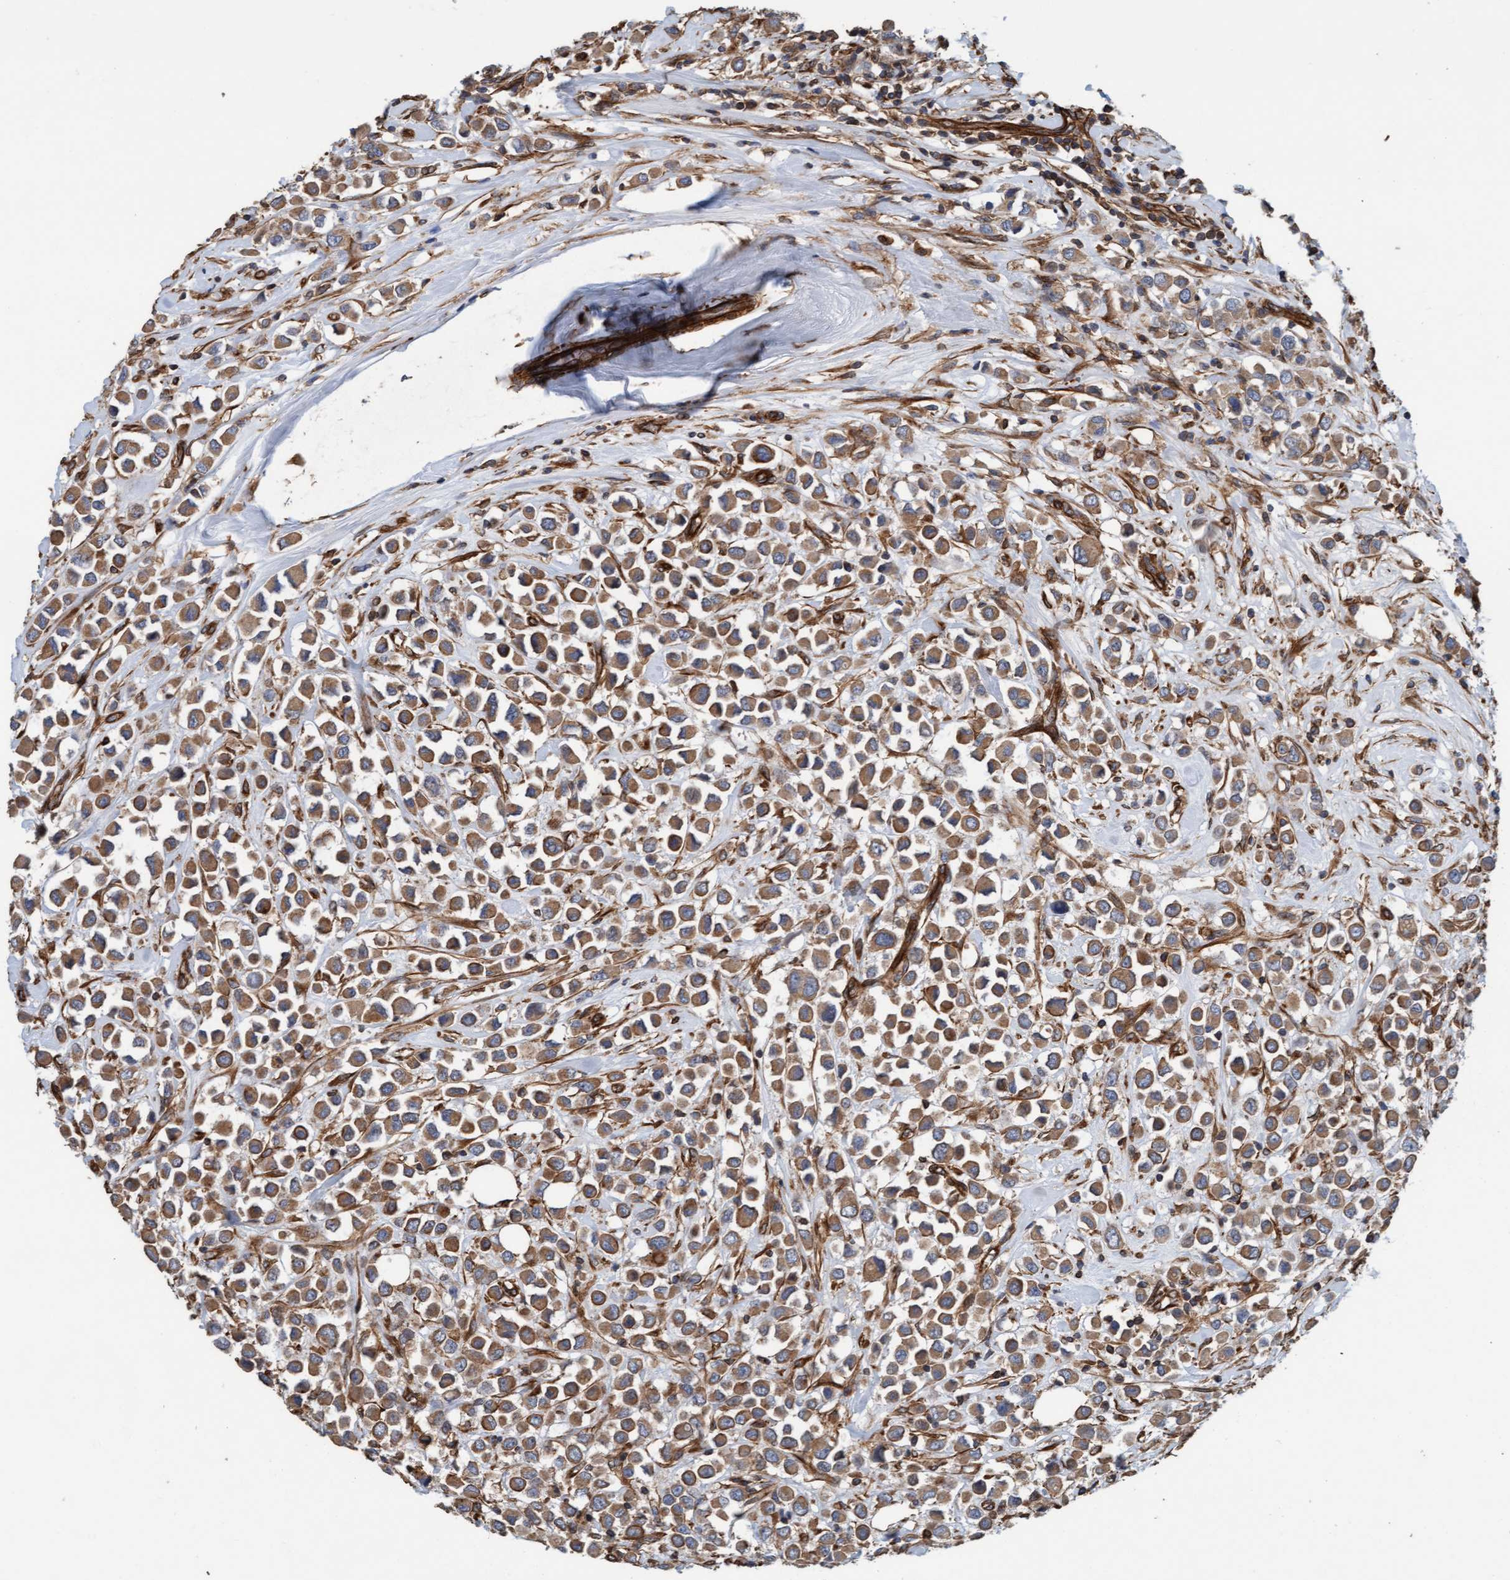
{"staining": {"intensity": "moderate", "quantity": ">75%", "location": "cytoplasmic/membranous"}, "tissue": "breast cancer", "cell_type": "Tumor cells", "image_type": "cancer", "snomed": [{"axis": "morphology", "description": "Duct carcinoma"}, {"axis": "topography", "description": "Breast"}], "caption": "Breast cancer stained with immunohistochemistry exhibits moderate cytoplasmic/membranous positivity in about >75% of tumor cells.", "gene": "STXBP4", "patient": {"sex": "female", "age": 61}}